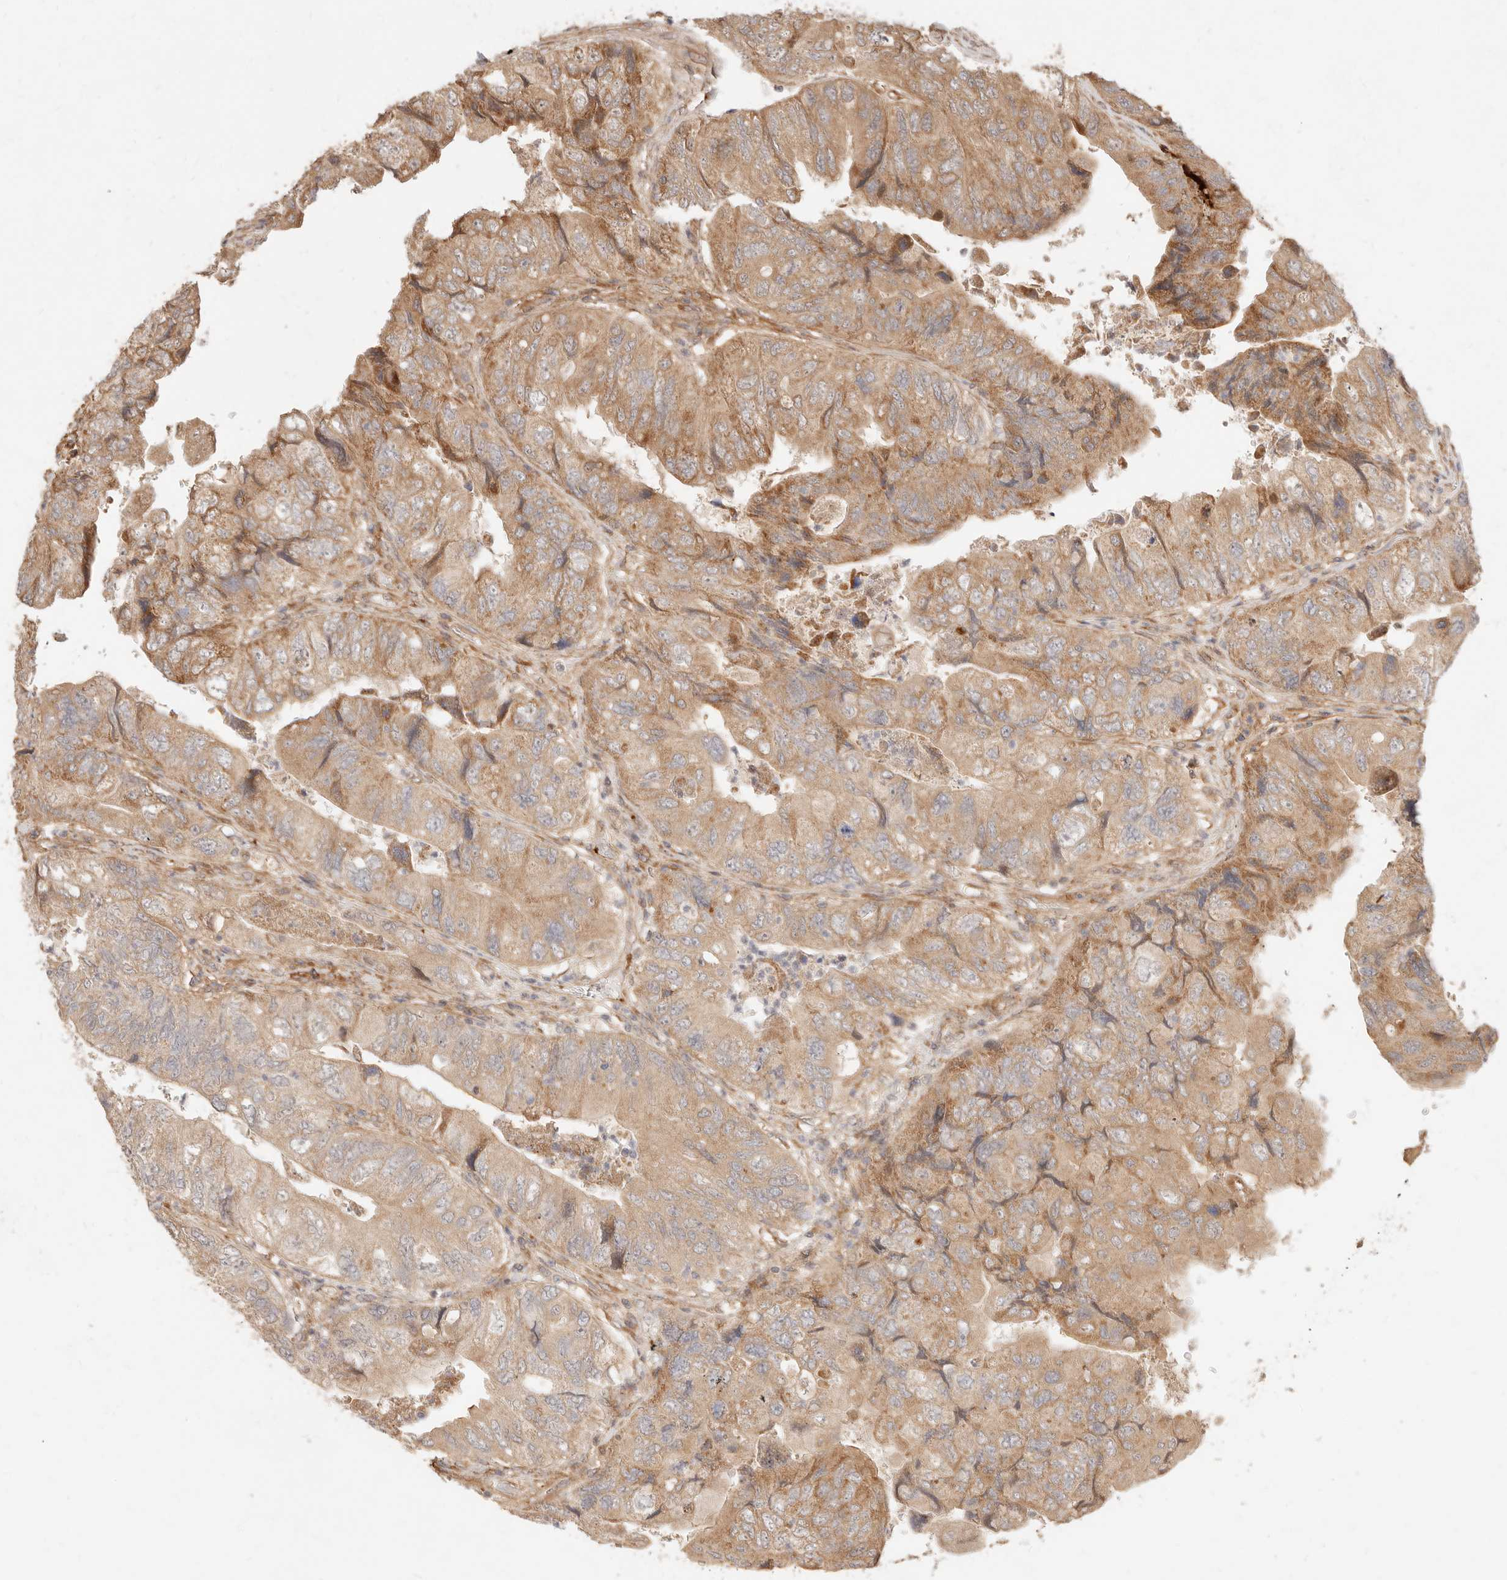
{"staining": {"intensity": "moderate", "quantity": ">75%", "location": "cytoplasmic/membranous"}, "tissue": "colorectal cancer", "cell_type": "Tumor cells", "image_type": "cancer", "snomed": [{"axis": "morphology", "description": "Adenocarcinoma, NOS"}, {"axis": "topography", "description": "Rectum"}], "caption": "Brown immunohistochemical staining in colorectal adenocarcinoma demonstrates moderate cytoplasmic/membranous positivity in approximately >75% of tumor cells.", "gene": "UBXN10", "patient": {"sex": "male", "age": 63}}